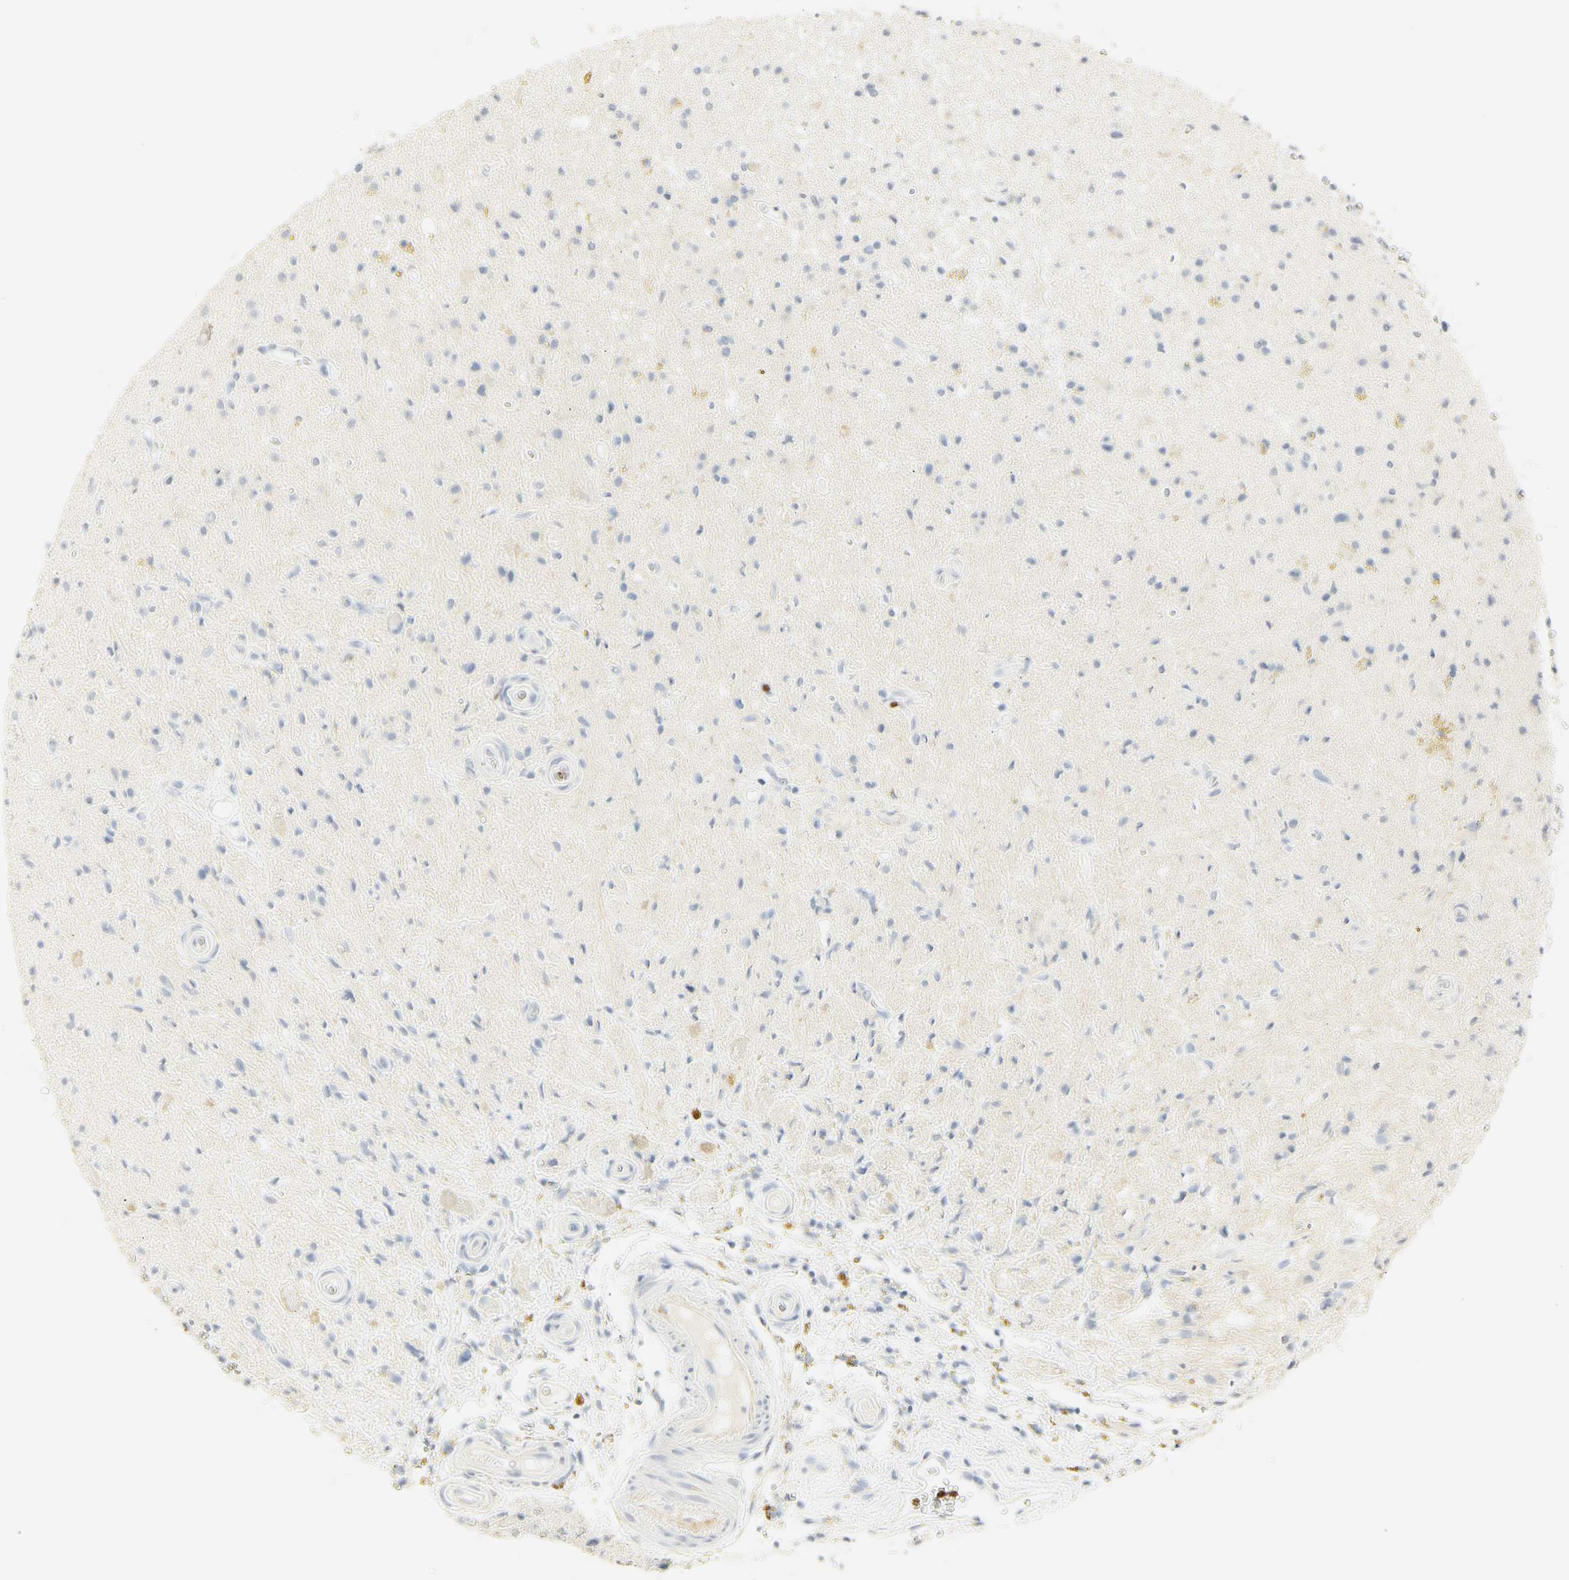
{"staining": {"intensity": "negative", "quantity": "none", "location": "none"}, "tissue": "glioma", "cell_type": "Tumor cells", "image_type": "cancer", "snomed": [{"axis": "morphology", "description": "Glioma, malignant, High grade"}, {"axis": "topography", "description": "Brain"}], "caption": "This is an immunohistochemistry (IHC) photomicrograph of malignant high-grade glioma. There is no expression in tumor cells.", "gene": "MPO", "patient": {"sex": "male", "age": 33}}